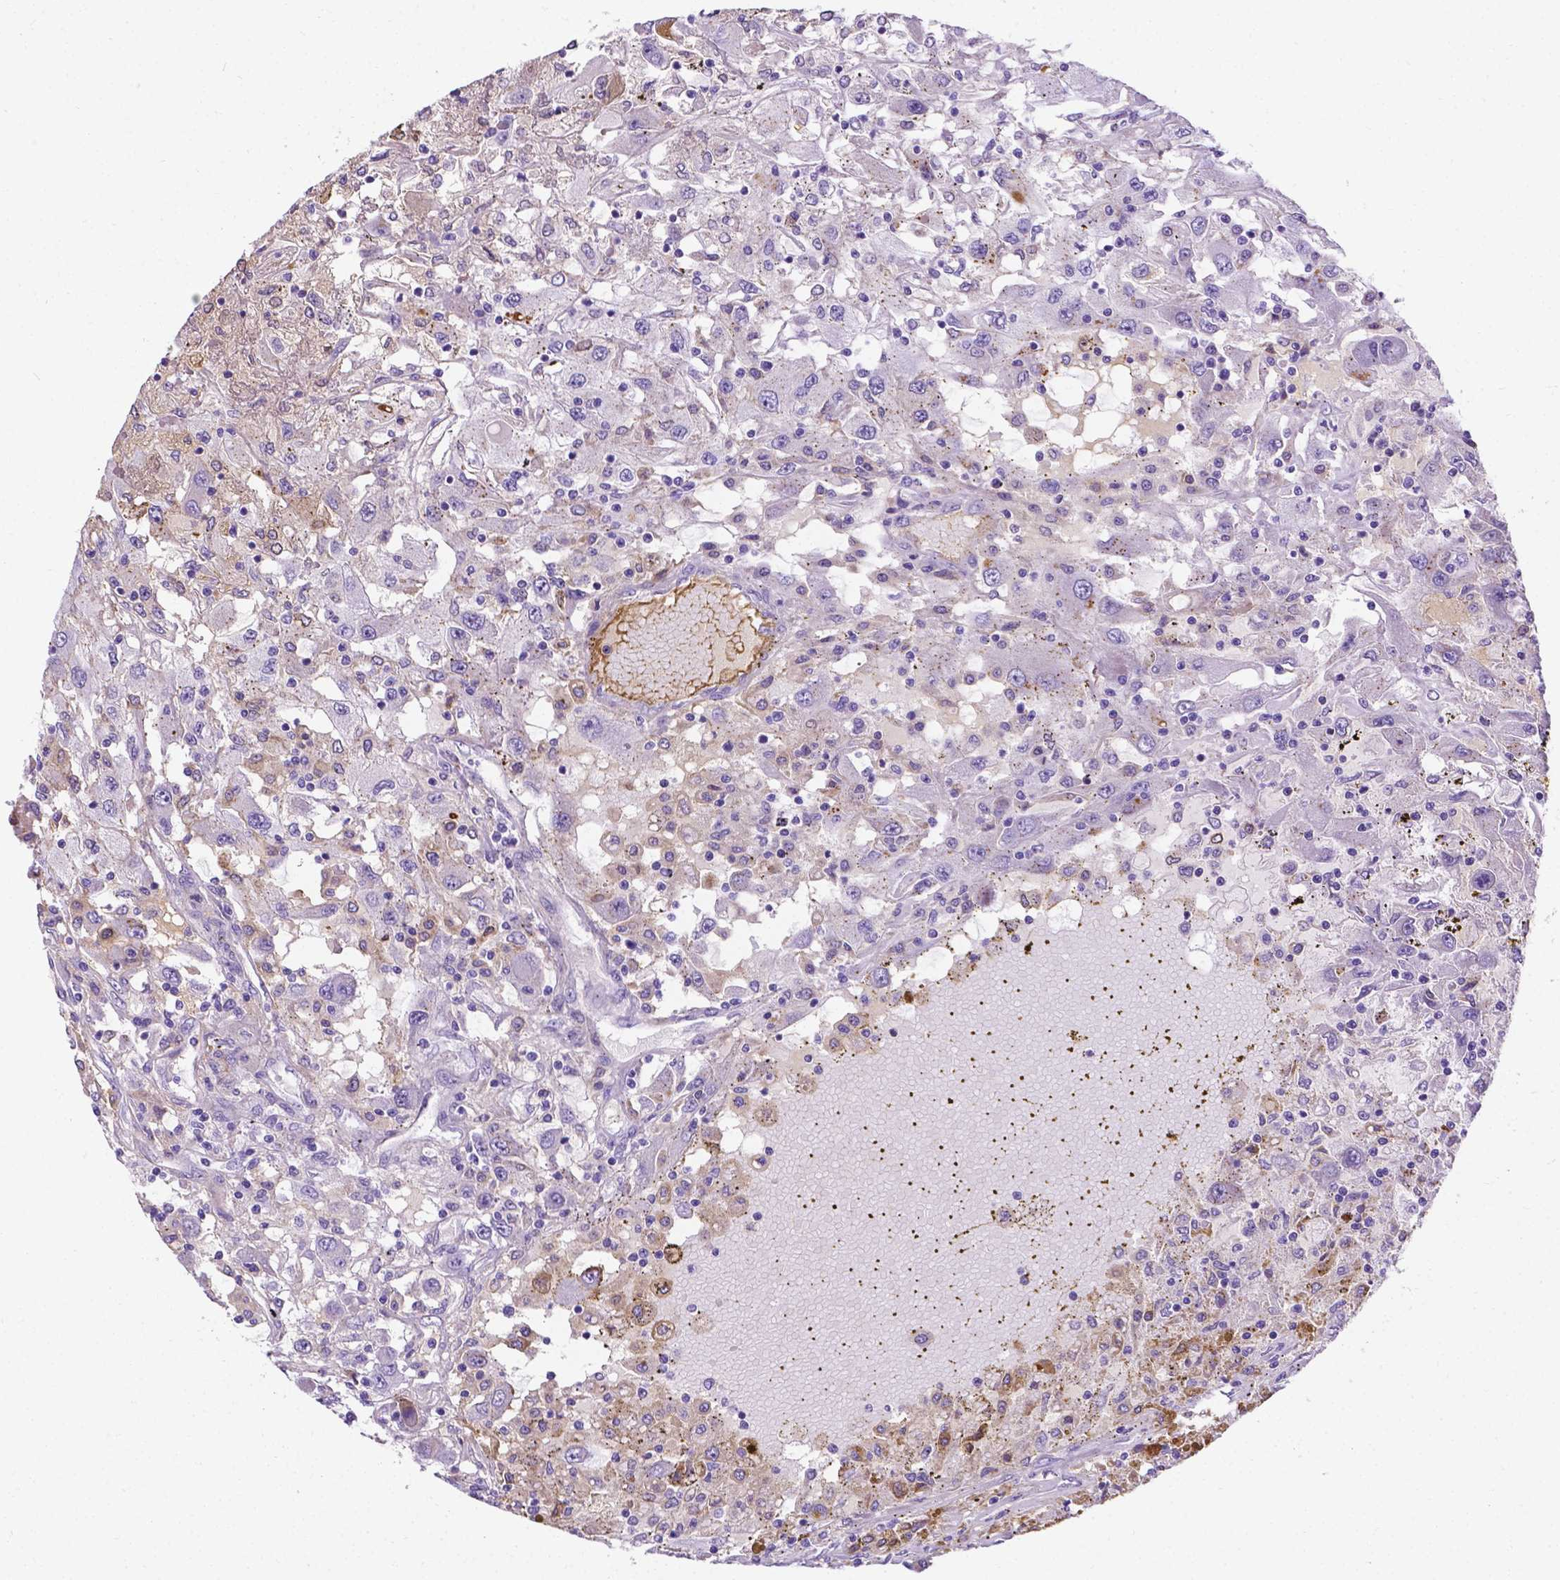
{"staining": {"intensity": "negative", "quantity": "none", "location": "none"}, "tissue": "renal cancer", "cell_type": "Tumor cells", "image_type": "cancer", "snomed": [{"axis": "morphology", "description": "Adenocarcinoma, NOS"}, {"axis": "topography", "description": "Kidney"}], "caption": "Tumor cells are negative for brown protein staining in renal cancer.", "gene": "APOE", "patient": {"sex": "female", "age": 67}}